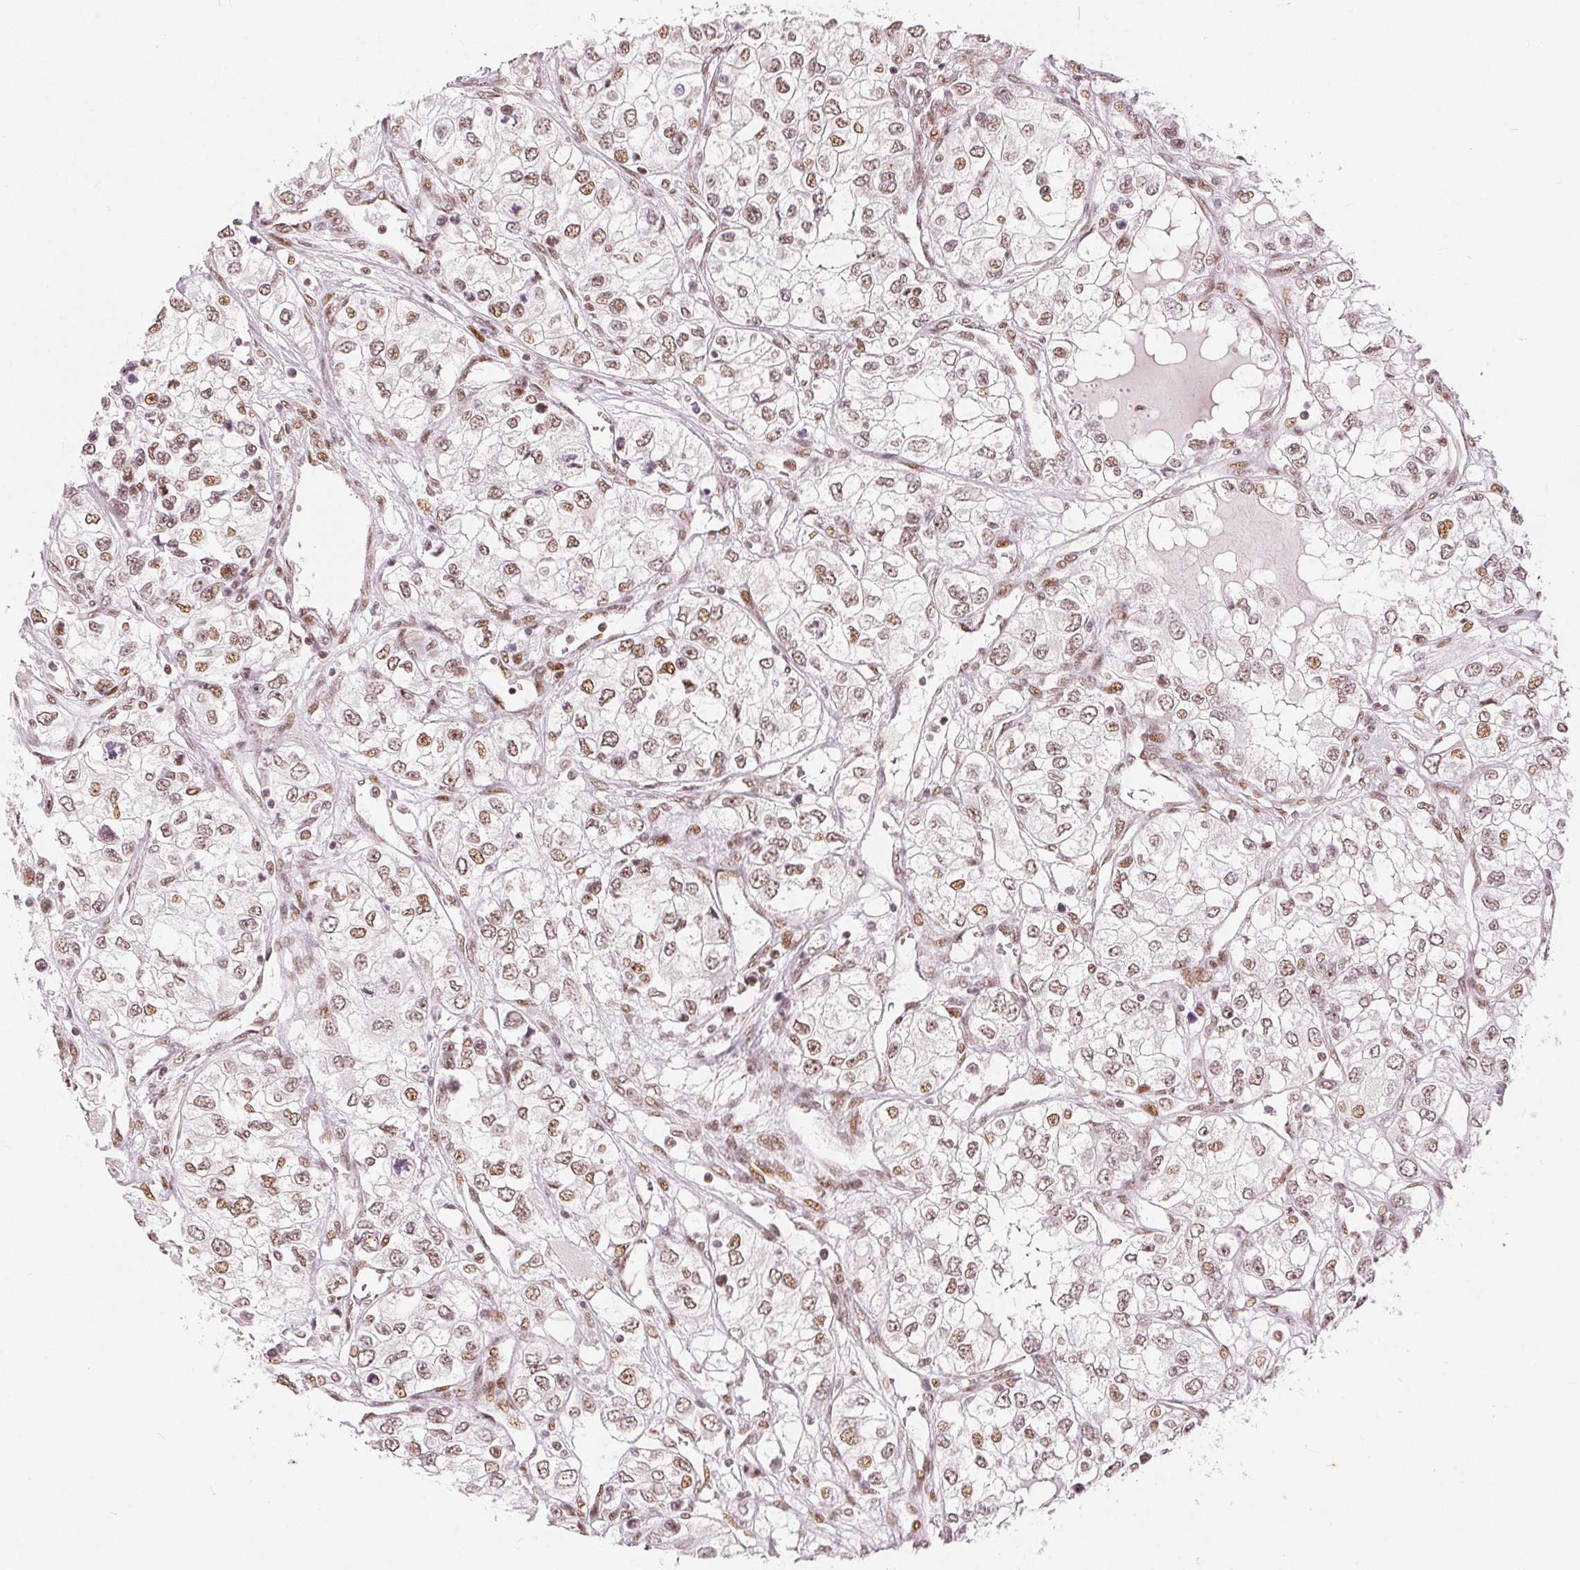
{"staining": {"intensity": "moderate", "quantity": ">75%", "location": "nuclear"}, "tissue": "renal cancer", "cell_type": "Tumor cells", "image_type": "cancer", "snomed": [{"axis": "morphology", "description": "Adenocarcinoma, NOS"}, {"axis": "topography", "description": "Kidney"}], "caption": "Human renal adenocarcinoma stained with a protein marker exhibits moderate staining in tumor cells.", "gene": "ZNF703", "patient": {"sex": "female", "age": 59}}